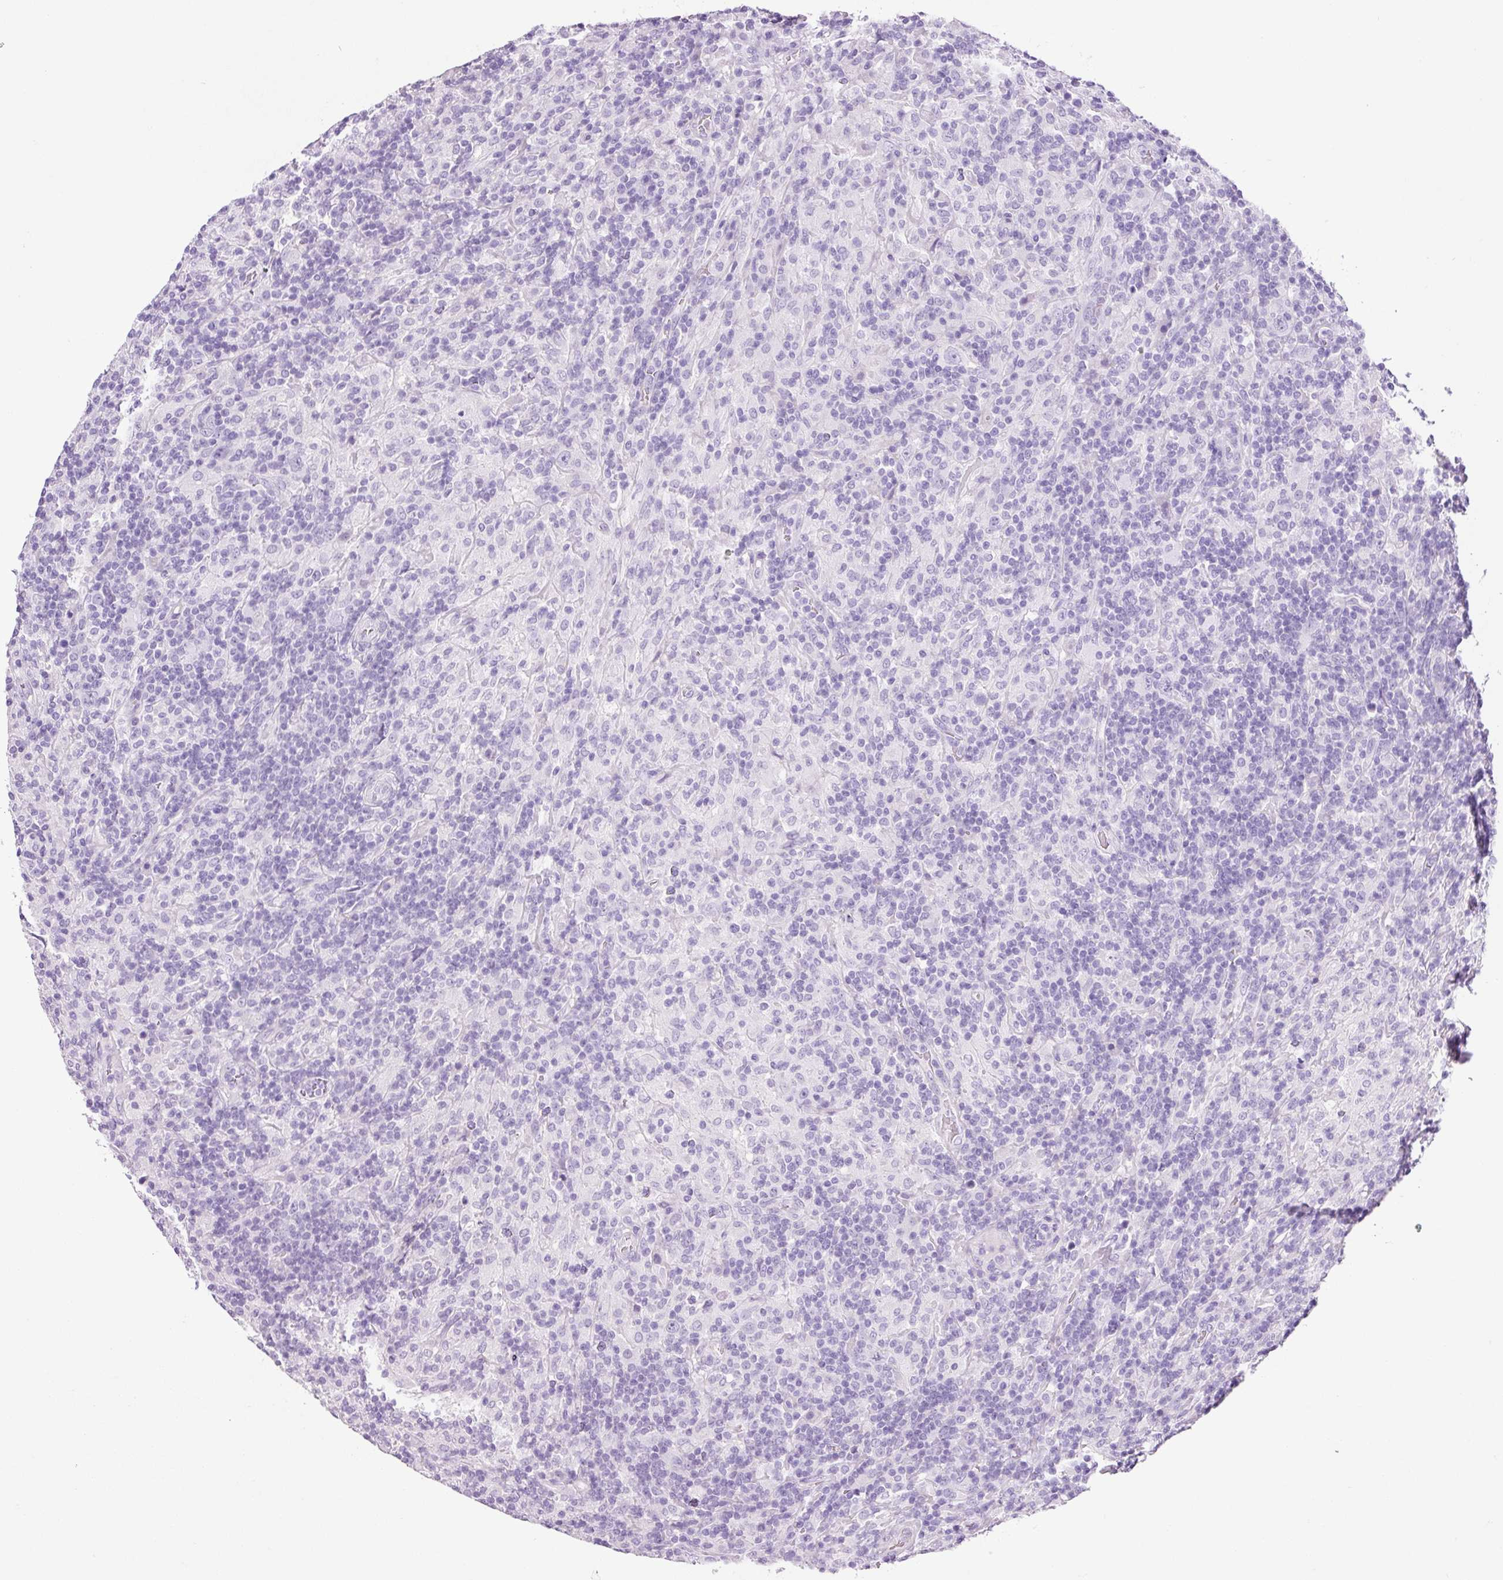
{"staining": {"intensity": "negative", "quantity": "none", "location": "none"}, "tissue": "lymphoma", "cell_type": "Tumor cells", "image_type": "cancer", "snomed": [{"axis": "morphology", "description": "Hodgkin's disease, NOS"}, {"axis": "topography", "description": "Lymph node"}], "caption": "There is no significant expression in tumor cells of Hodgkin's disease.", "gene": "ADSS1", "patient": {"sex": "male", "age": 70}}